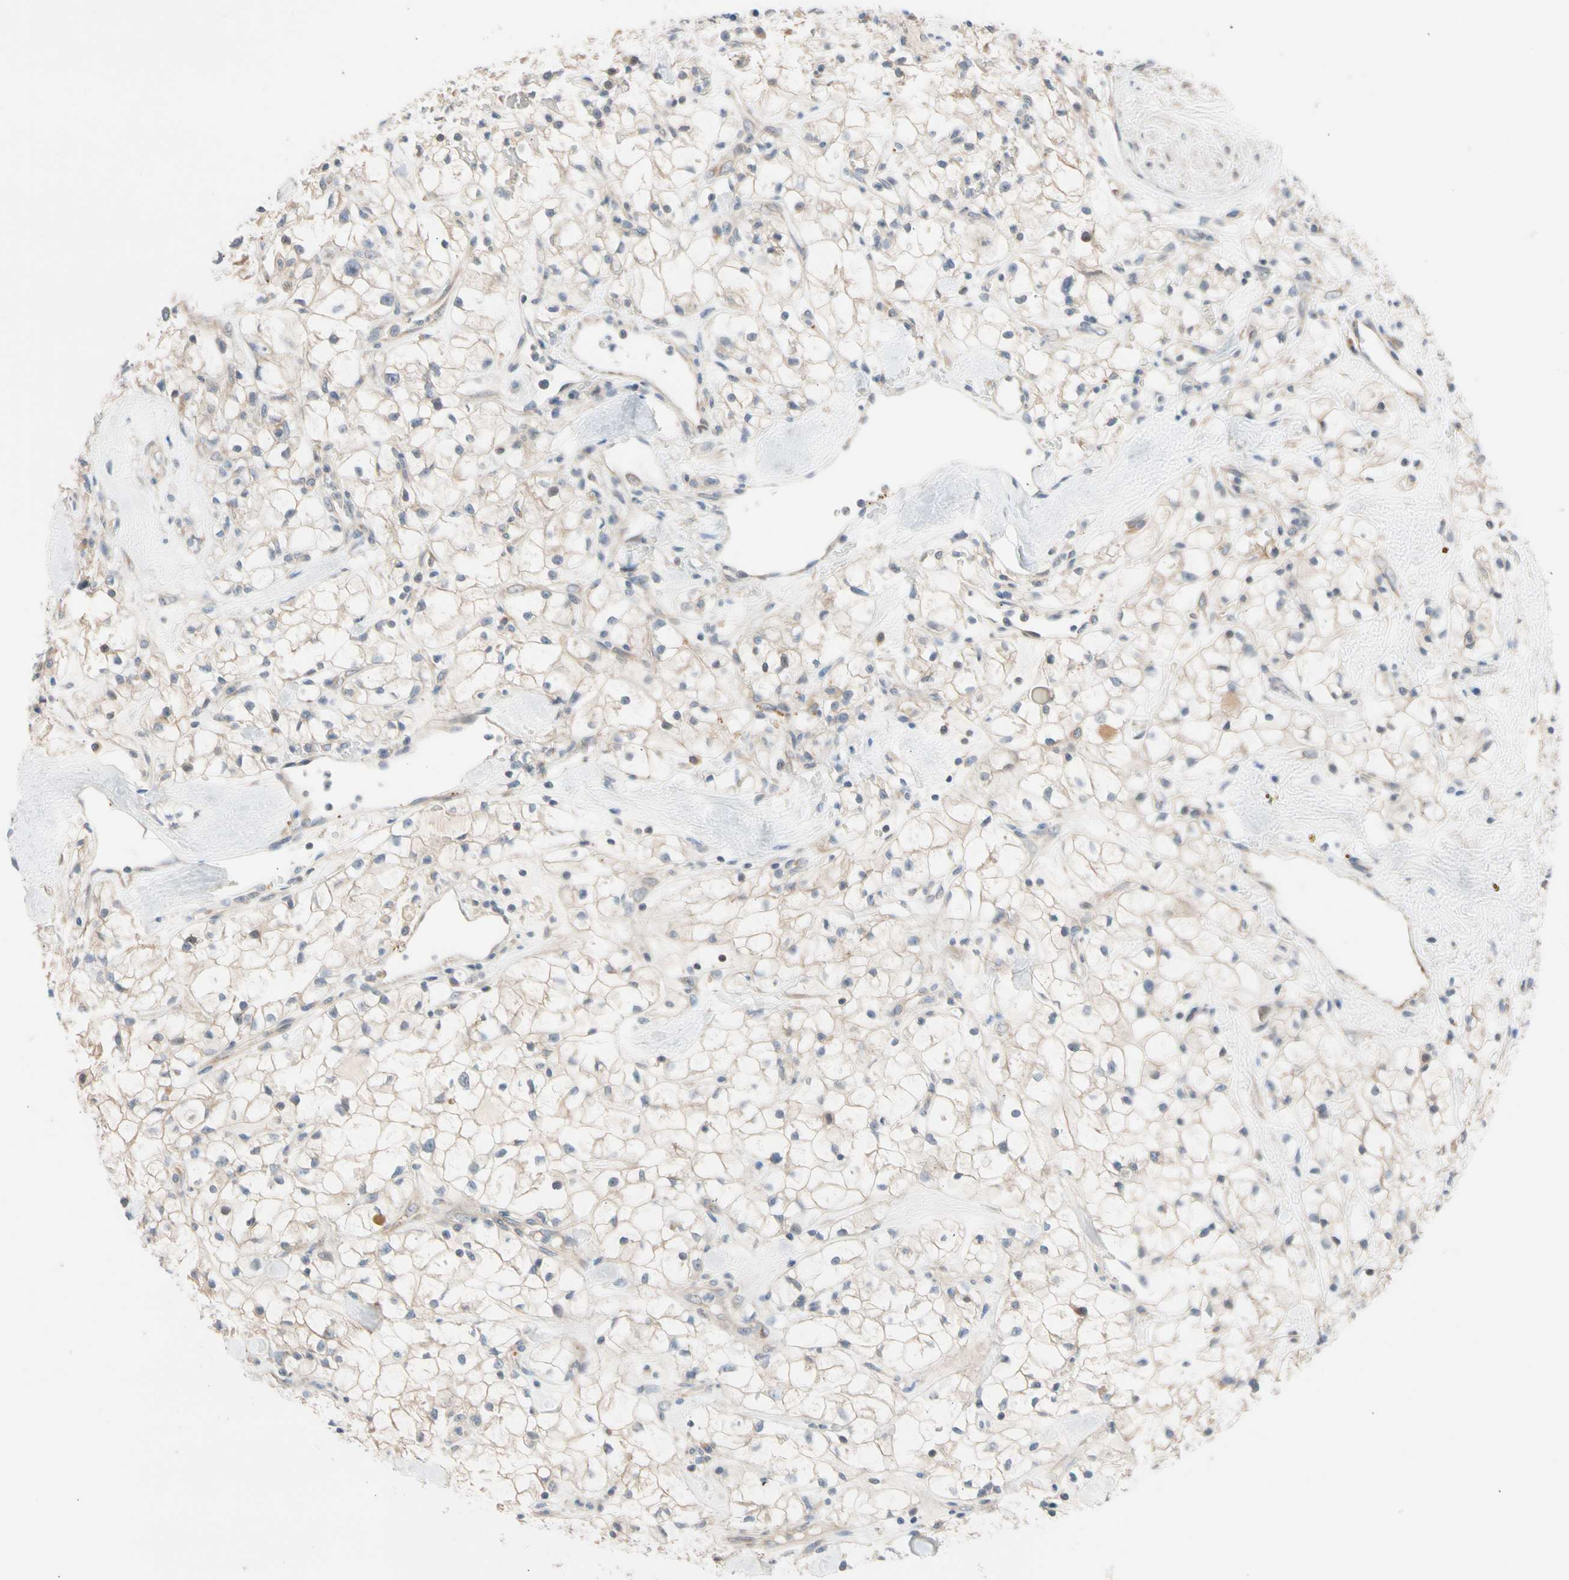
{"staining": {"intensity": "negative", "quantity": "none", "location": "none"}, "tissue": "renal cancer", "cell_type": "Tumor cells", "image_type": "cancer", "snomed": [{"axis": "morphology", "description": "Adenocarcinoma, NOS"}, {"axis": "topography", "description": "Kidney"}], "caption": "The micrograph exhibits no staining of tumor cells in adenocarcinoma (renal). (Stains: DAB (3,3'-diaminobenzidine) immunohistochemistry (IHC) with hematoxylin counter stain, Microscopy: brightfield microscopy at high magnification).", "gene": "CNST", "patient": {"sex": "female", "age": 60}}